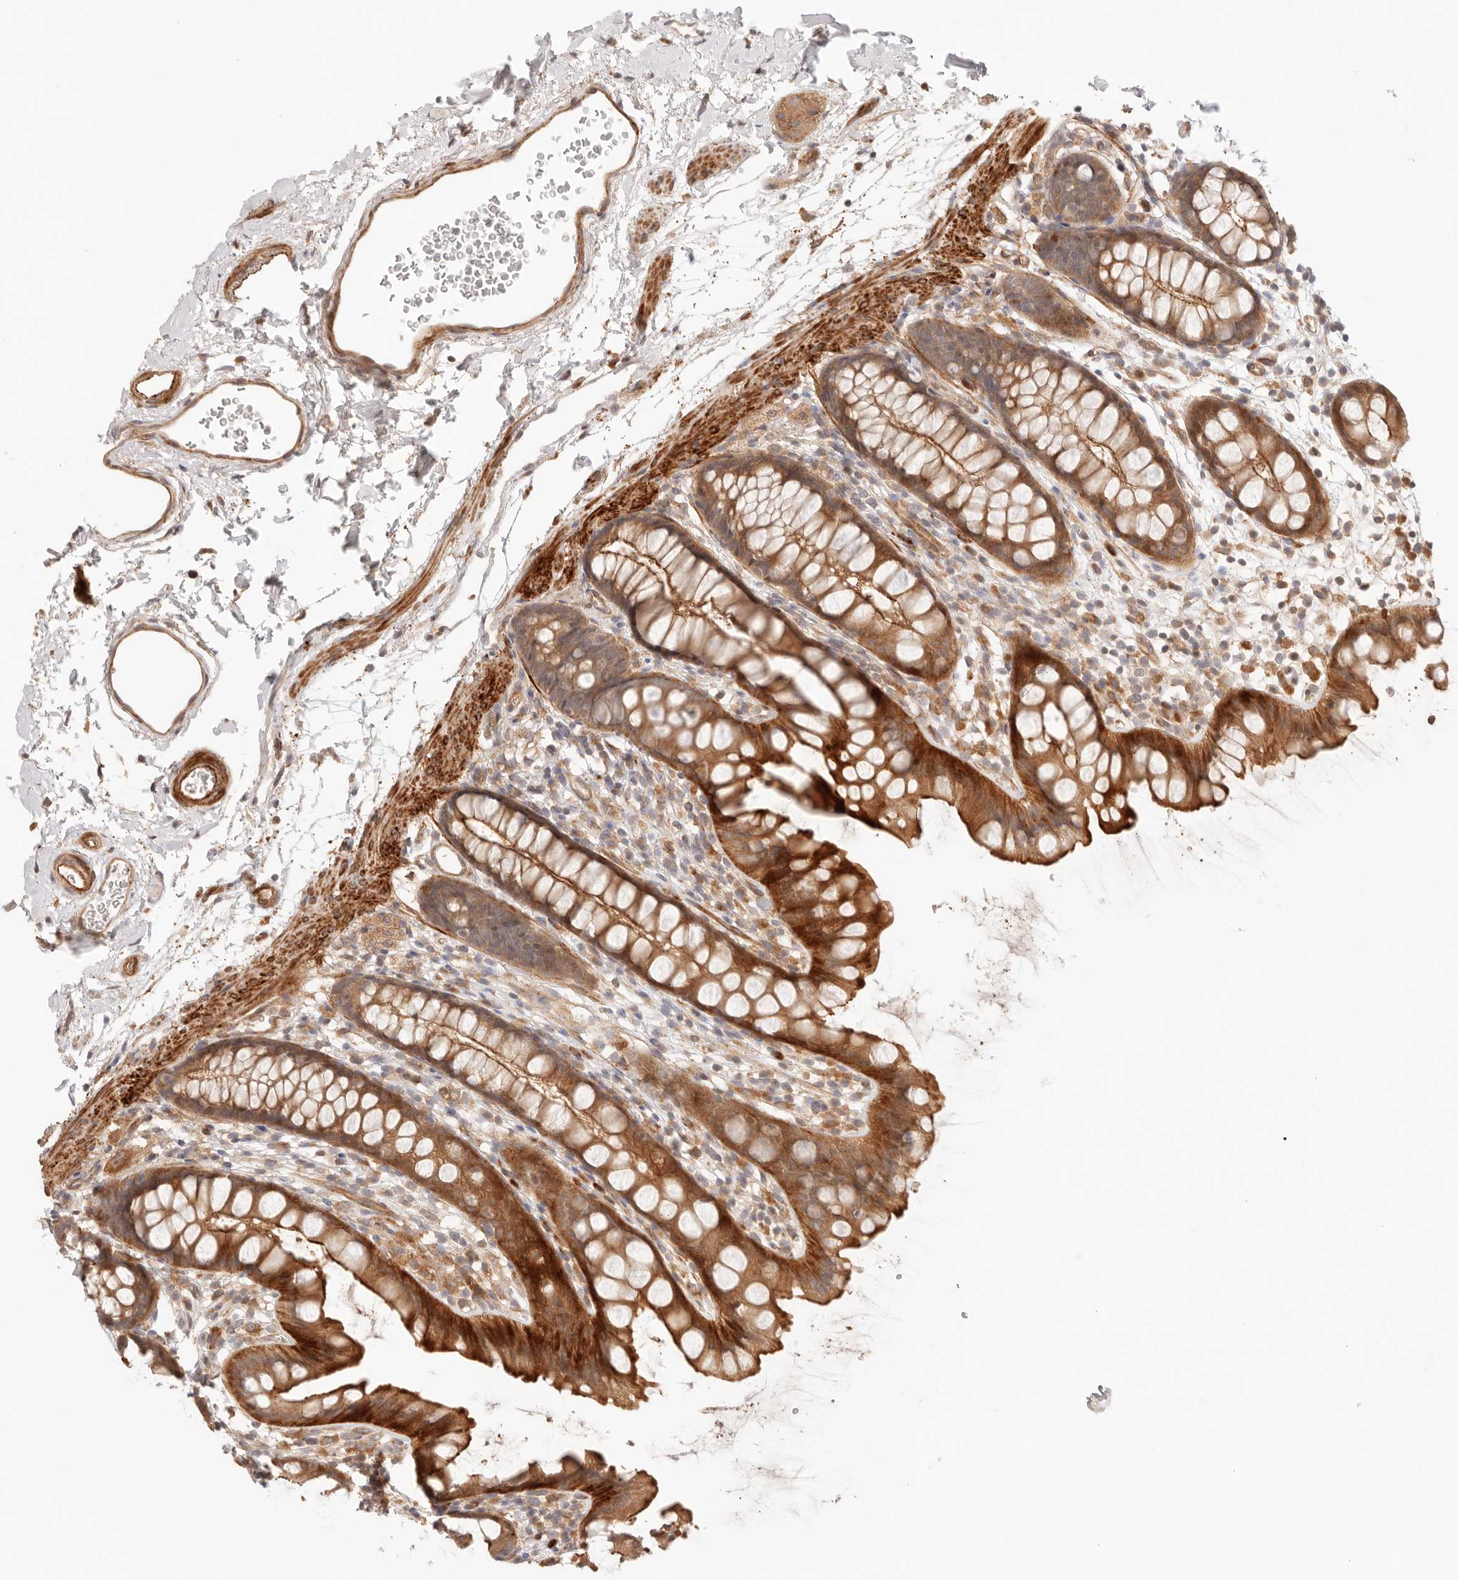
{"staining": {"intensity": "strong", "quantity": ">75%", "location": "cytoplasmic/membranous"}, "tissue": "rectum", "cell_type": "Glandular cells", "image_type": "normal", "snomed": [{"axis": "morphology", "description": "Normal tissue, NOS"}, {"axis": "topography", "description": "Rectum"}], "caption": "The immunohistochemical stain labels strong cytoplasmic/membranous expression in glandular cells of normal rectum.", "gene": "IL1R2", "patient": {"sex": "female", "age": 65}}